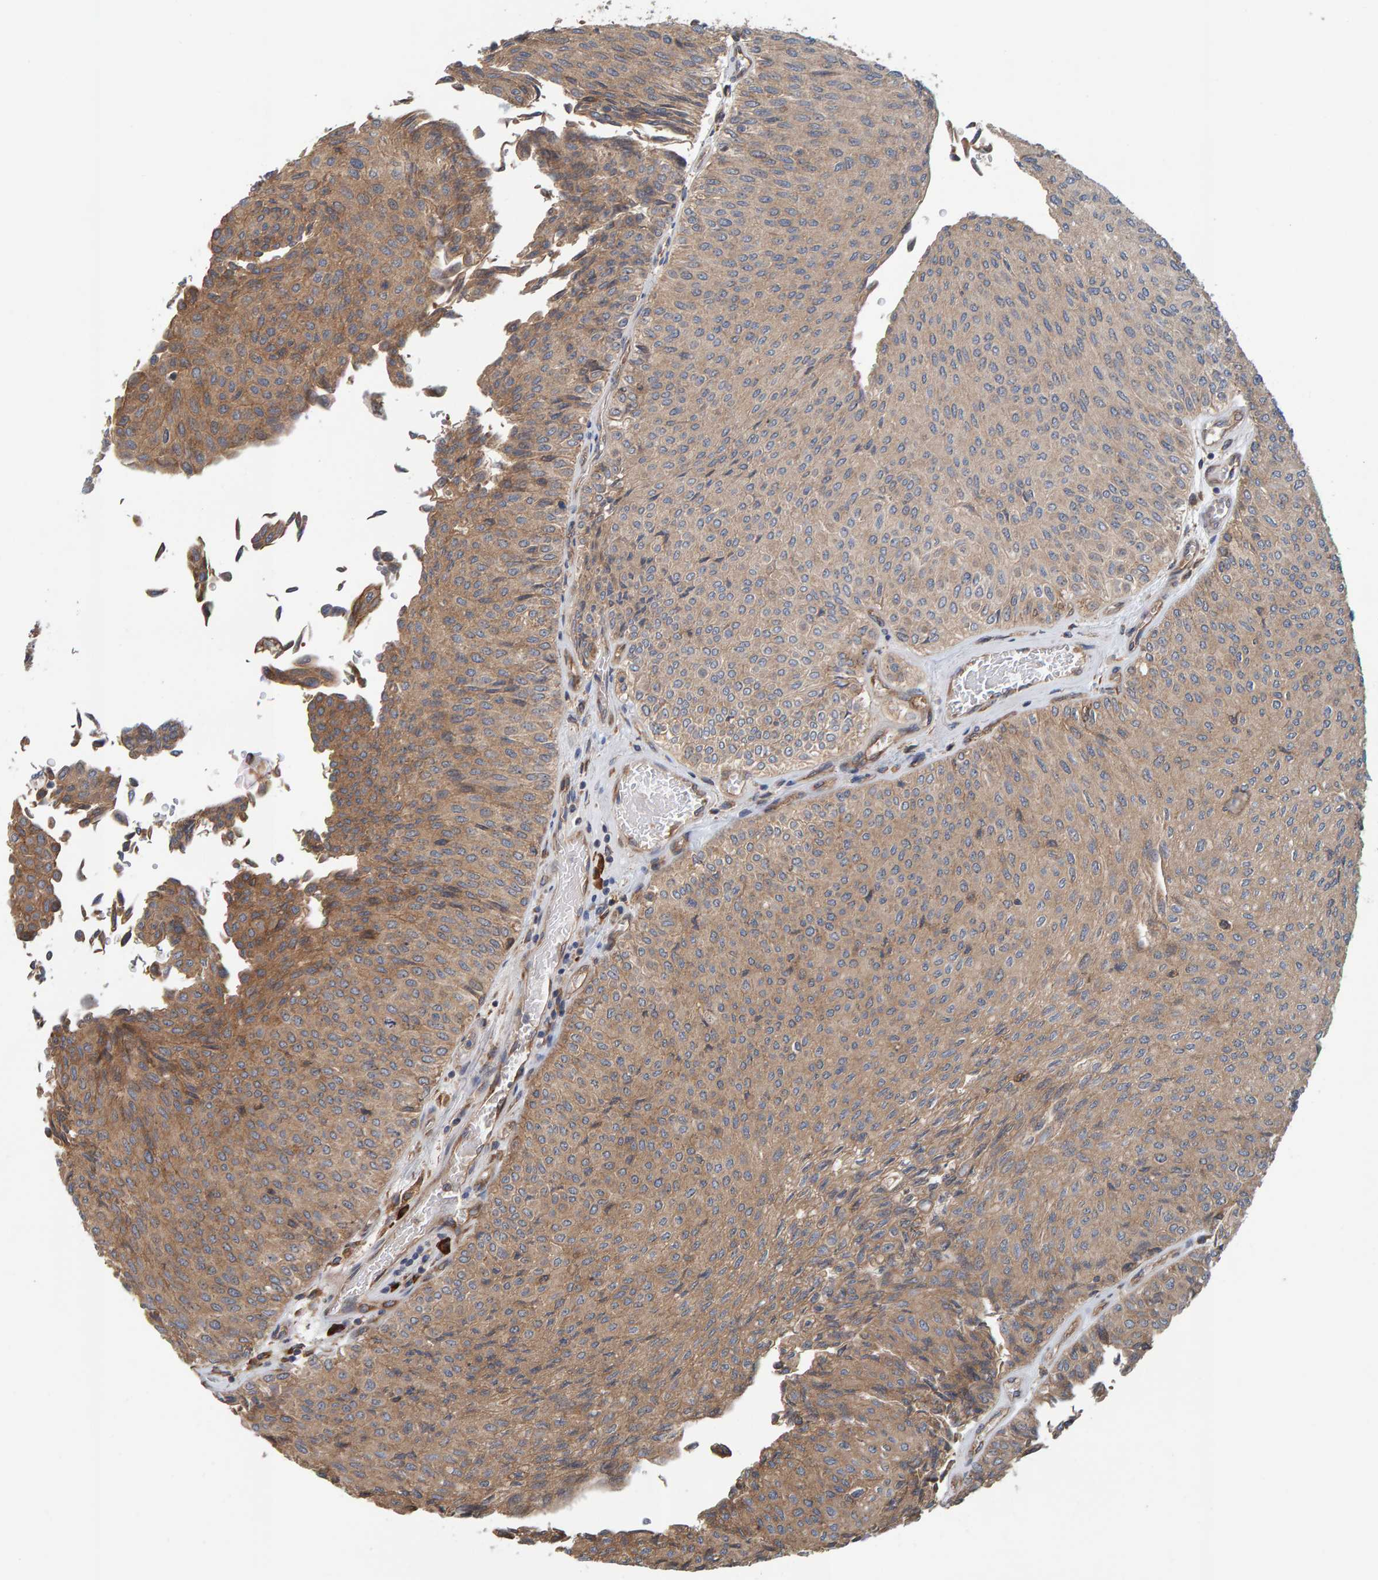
{"staining": {"intensity": "moderate", "quantity": "<25%", "location": "cytoplasmic/membranous"}, "tissue": "urothelial cancer", "cell_type": "Tumor cells", "image_type": "cancer", "snomed": [{"axis": "morphology", "description": "Urothelial carcinoma, Low grade"}, {"axis": "topography", "description": "Urinary bladder"}], "caption": "The immunohistochemical stain labels moderate cytoplasmic/membranous staining in tumor cells of urothelial cancer tissue. Using DAB (brown) and hematoxylin (blue) stains, captured at high magnification using brightfield microscopy.", "gene": "BAIAP2", "patient": {"sex": "male", "age": 78}}